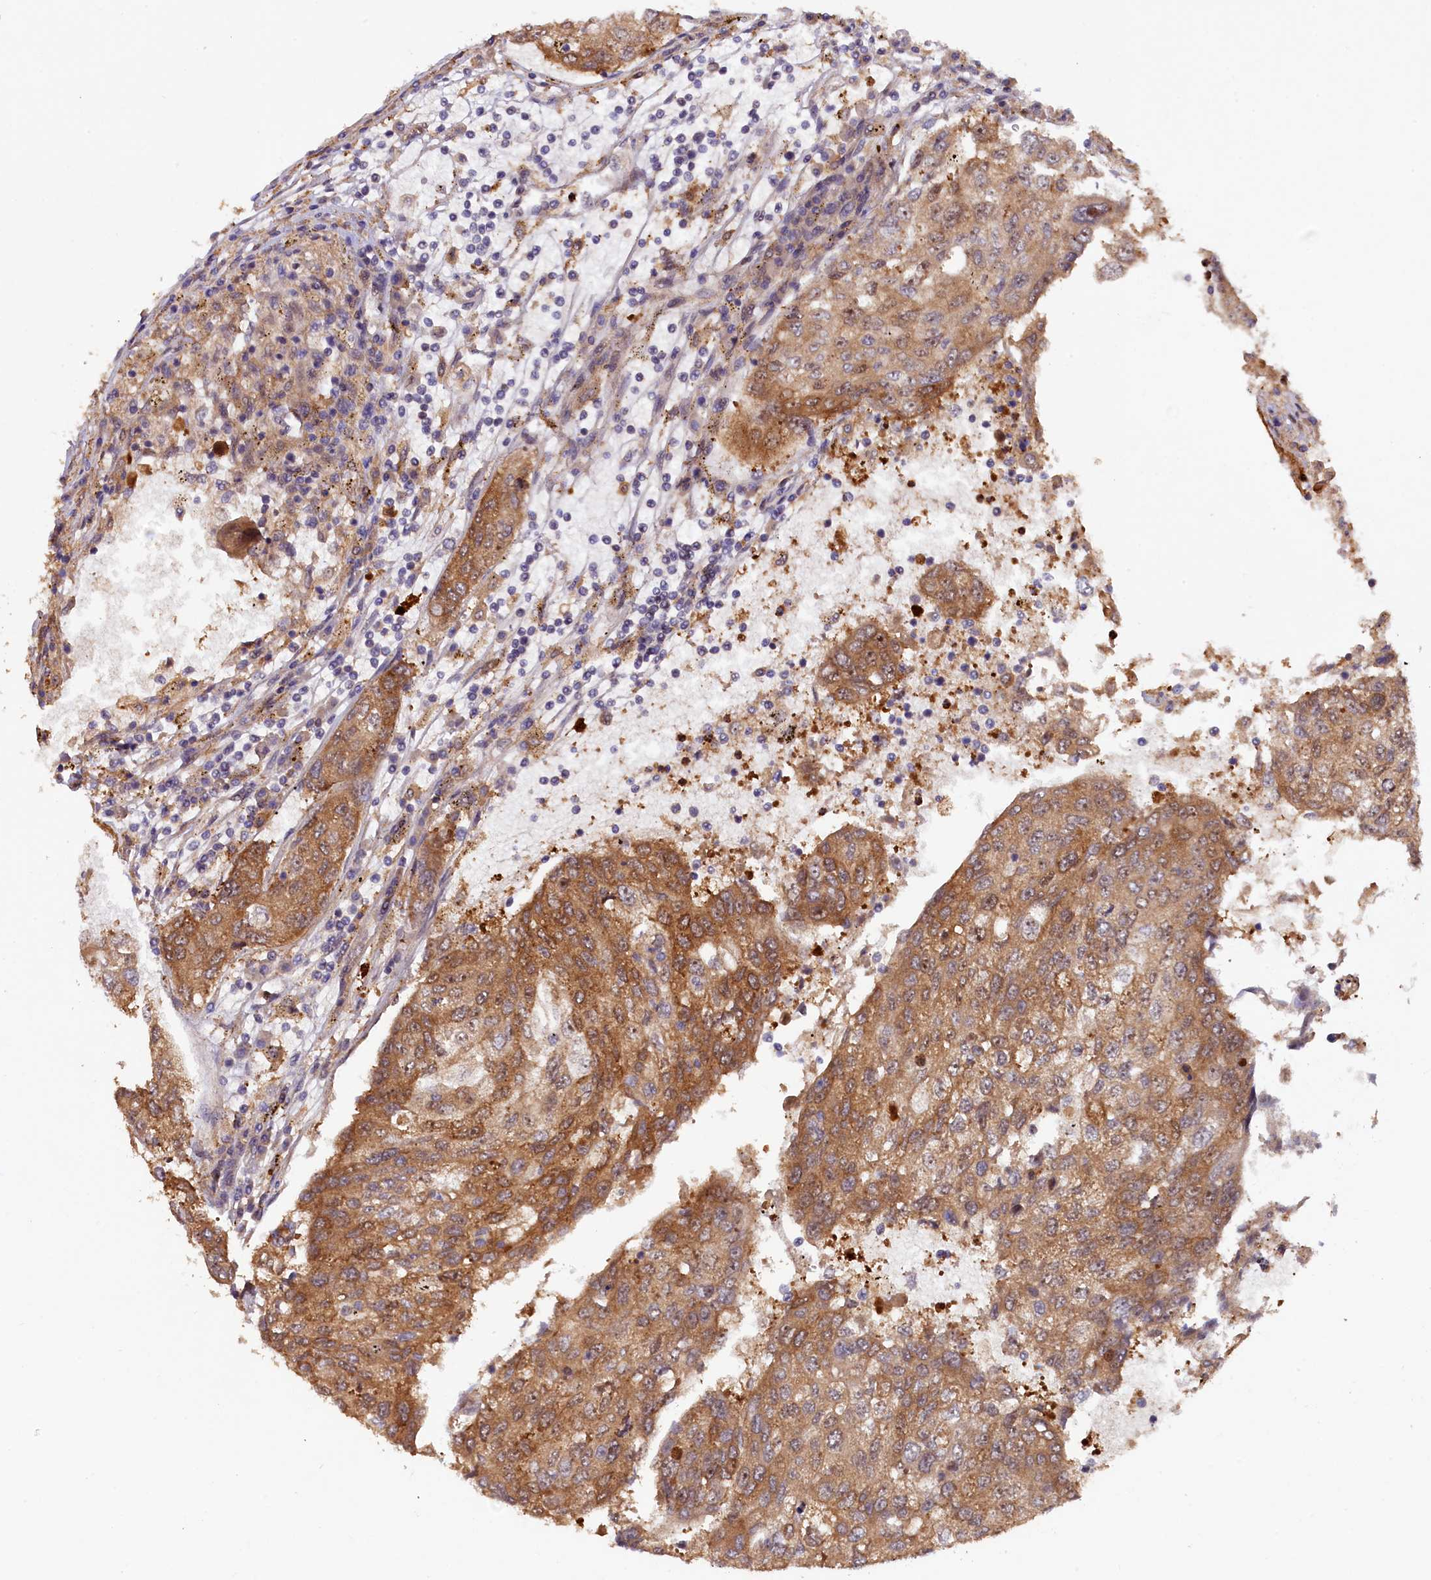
{"staining": {"intensity": "moderate", "quantity": ">75%", "location": "cytoplasmic/membranous"}, "tissue": "urothelial cancer", "cell_type": "Tumor cells", "image_type": "cancer", "snomed": [{"axis": "morphology", "description": "Urothelial carcinoma, High grade"}, {"axis": "topography", "description": "Lymph node"}, {"axis": "topography", "description": "Urinary bladder"}], "caption": "Immunohistochemical staining of human urothelial cancer reveals medium levels of moderate cytoplasmic/membranous positivity in about >75% of tumor cells.", "gene": "FERMT1", "patient": {"sex": "male", "age": 51}}